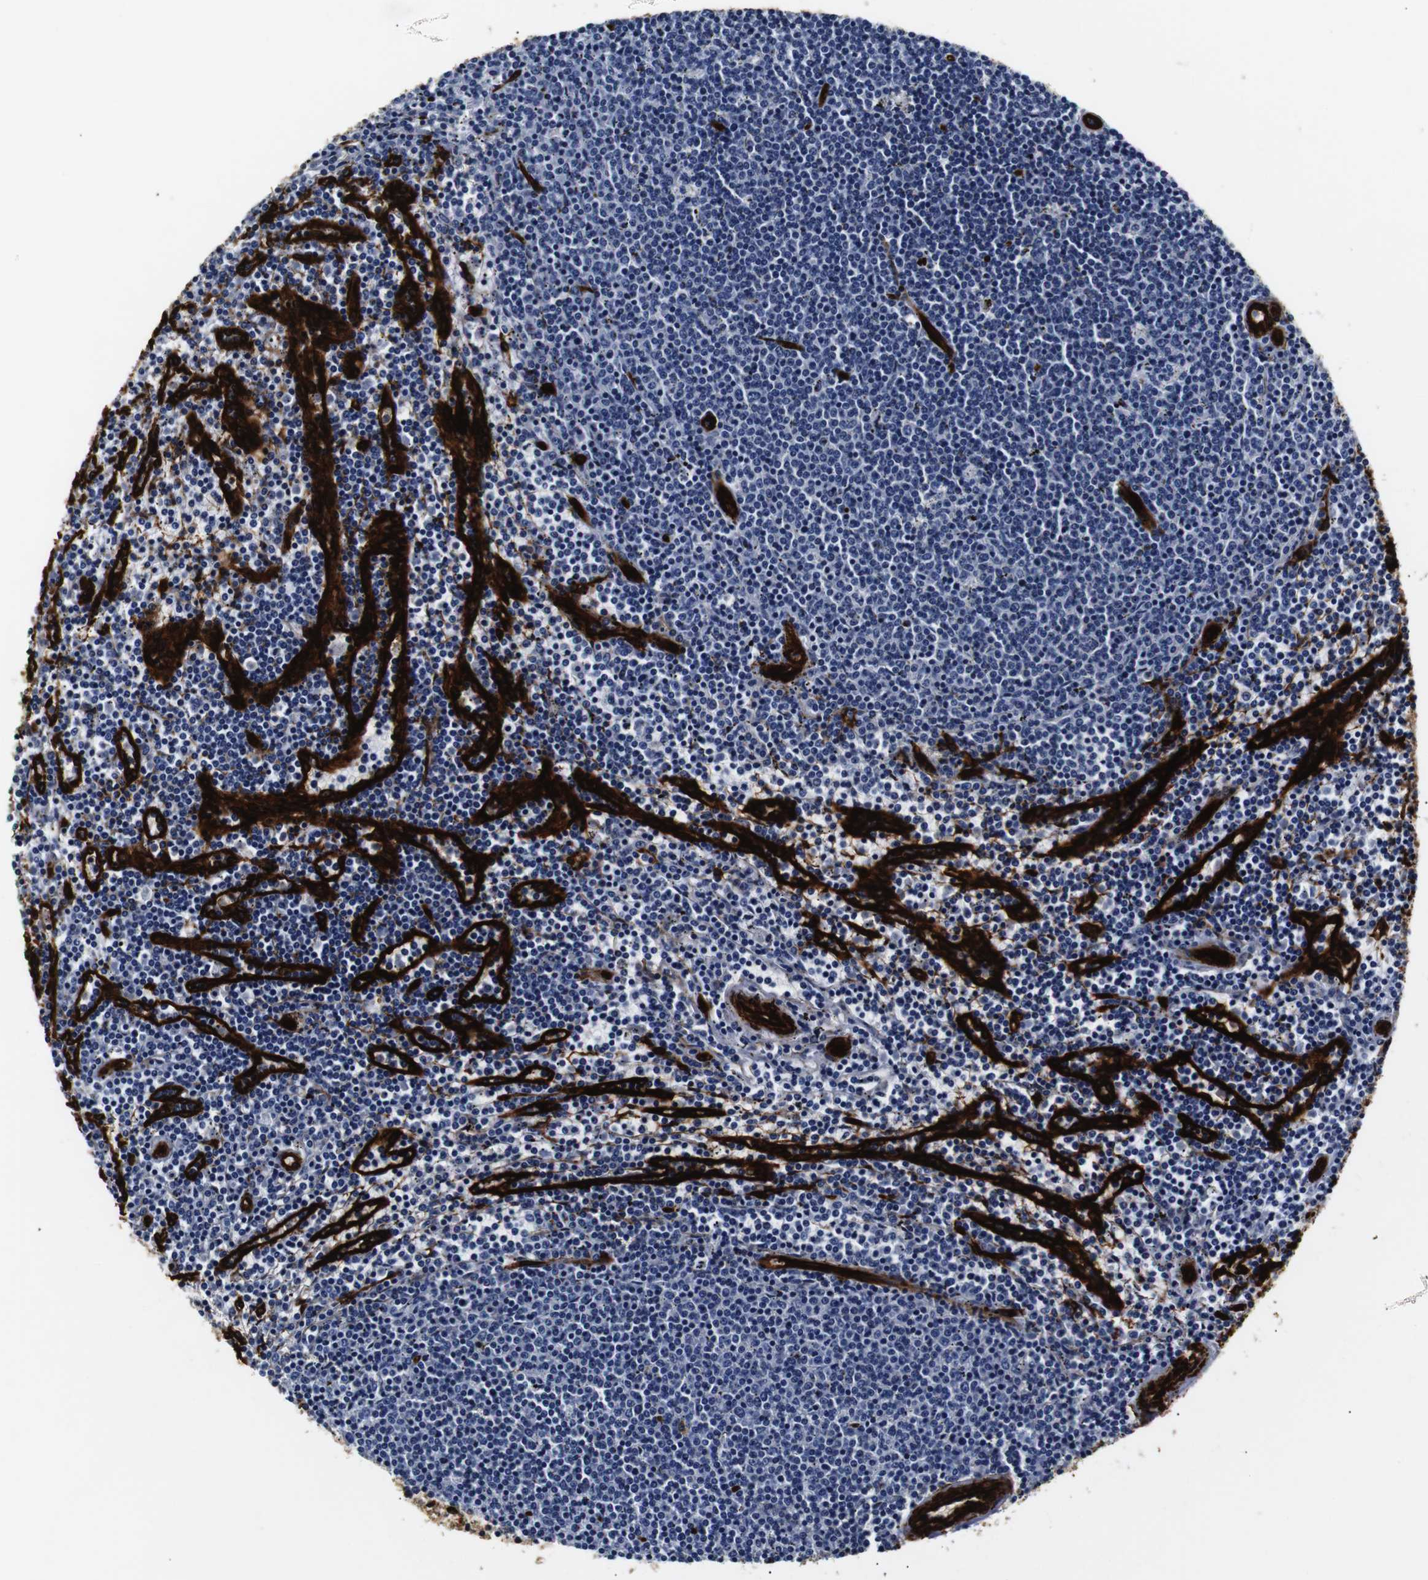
{"staining": {"intensity": "negative", "quantity": "none", "location": "none"}, "tissue": "lymphoma", "cell_type": "Tumor cells", "image_type": "cancer", "snomed": [{"axis": "morphology", "description": "Malignant lymphoma, non-Hodgkin's type, Low grade"}, {"axis": "topography", "description": "Spleen"}], "caption": "IHC of human low-grade malignant lymphoma, non-Hodgkin's type displays no expression in tumor cells.", "gene": "CAV2", "patient": {"sex": "female", "age": 50}}